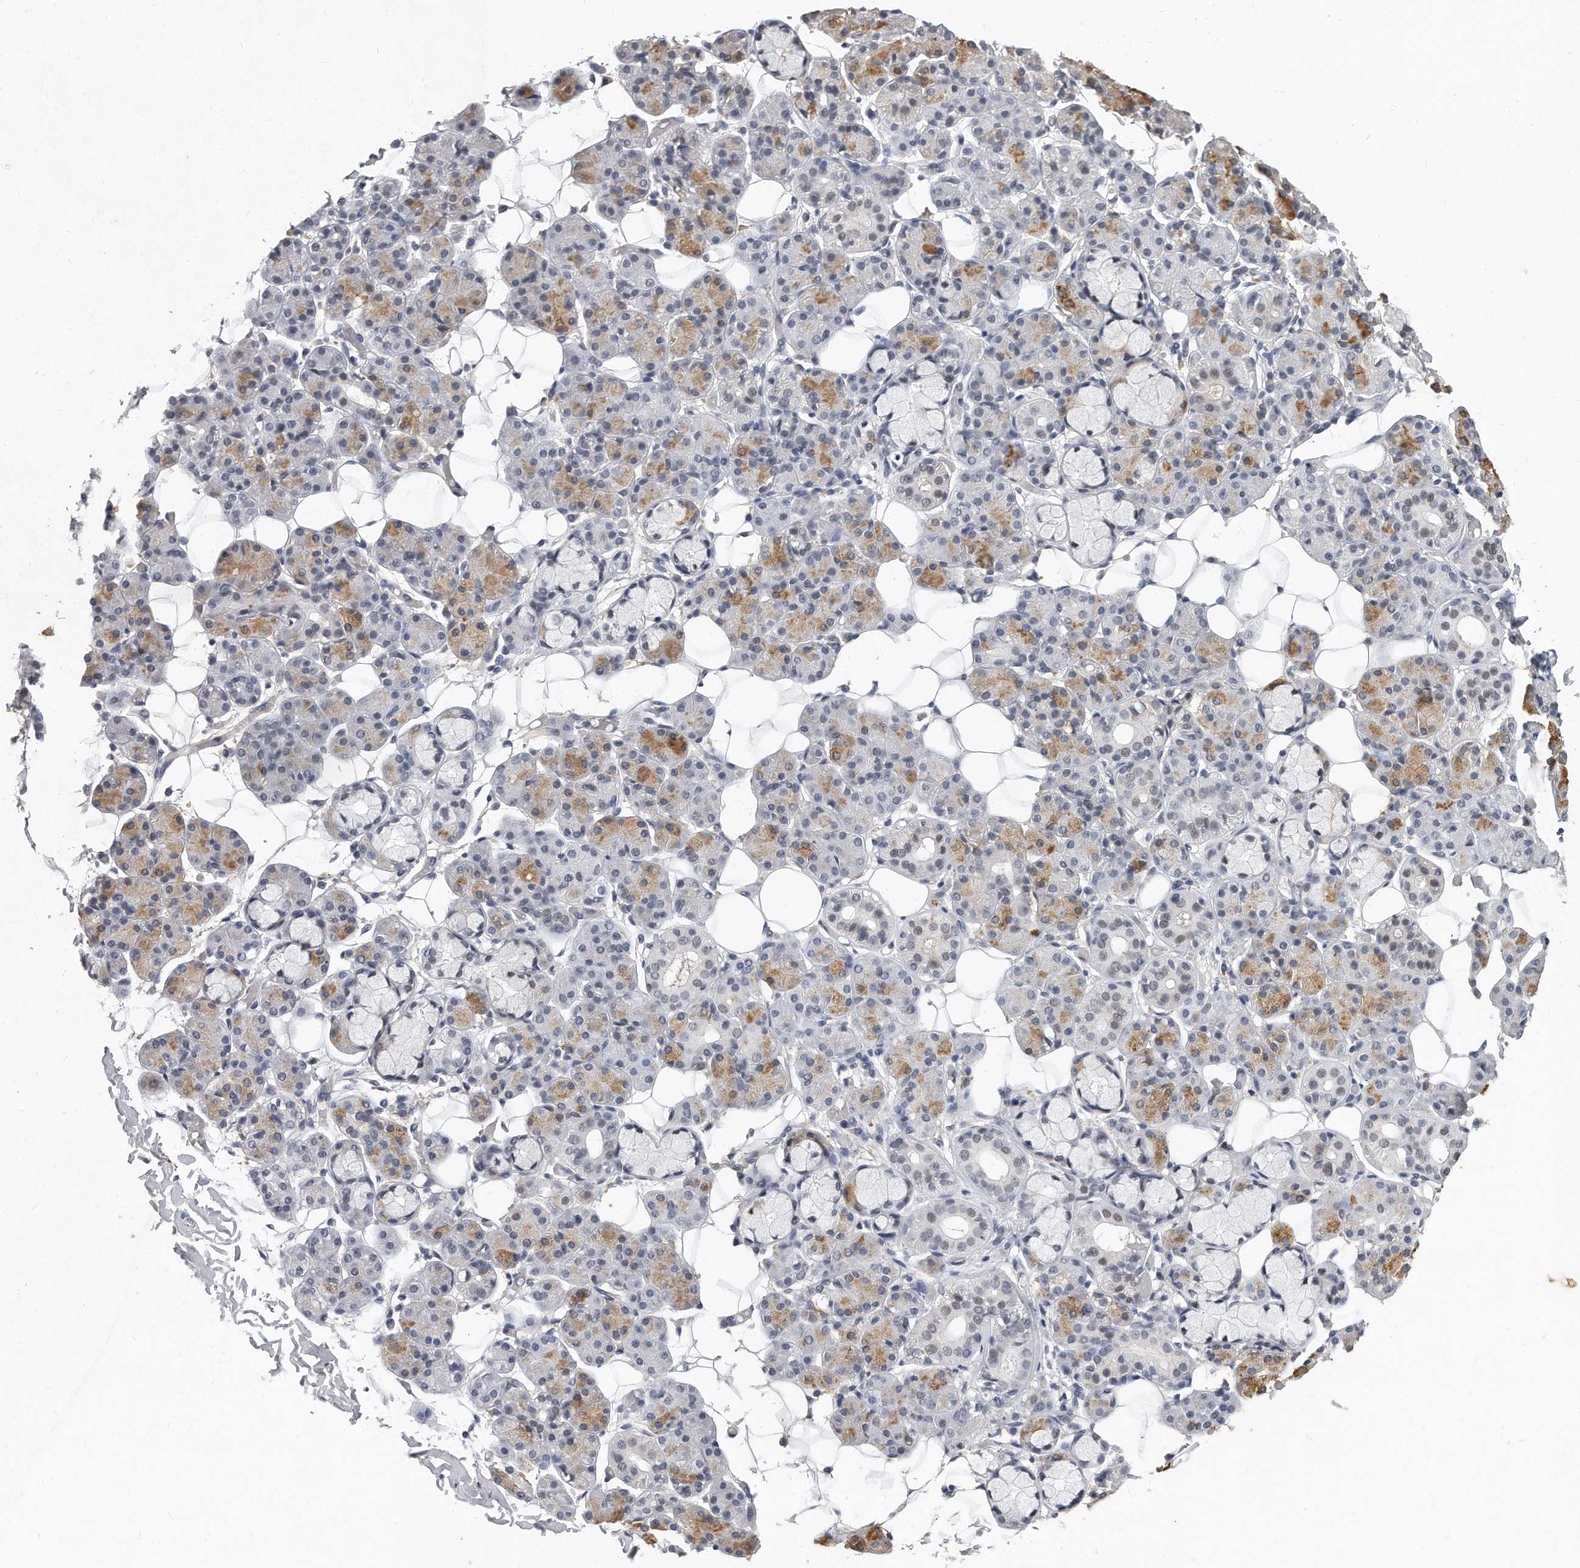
{"staining": {"intensity": "moderate", "quantity": "25%-75%", "location": "cytoplasmic/membranous,nuclear"}, "tissue": "salivary gland", "cell_type": "Glandular cells", "image_type": "normal", "snomed": [{"axis": "morphology", "description": "Normal tissue, NOS"}, {"axis": "topography", "description": "Salivary gland"}], "caption": "Protein staining of benign salivary gland exhibits moderate cytoplasmic/membranous,nuclear expression in about 25%-75% of glandular cells.", "gene": "CTBP2", "patient": {"sex": "male", "age": 63}}